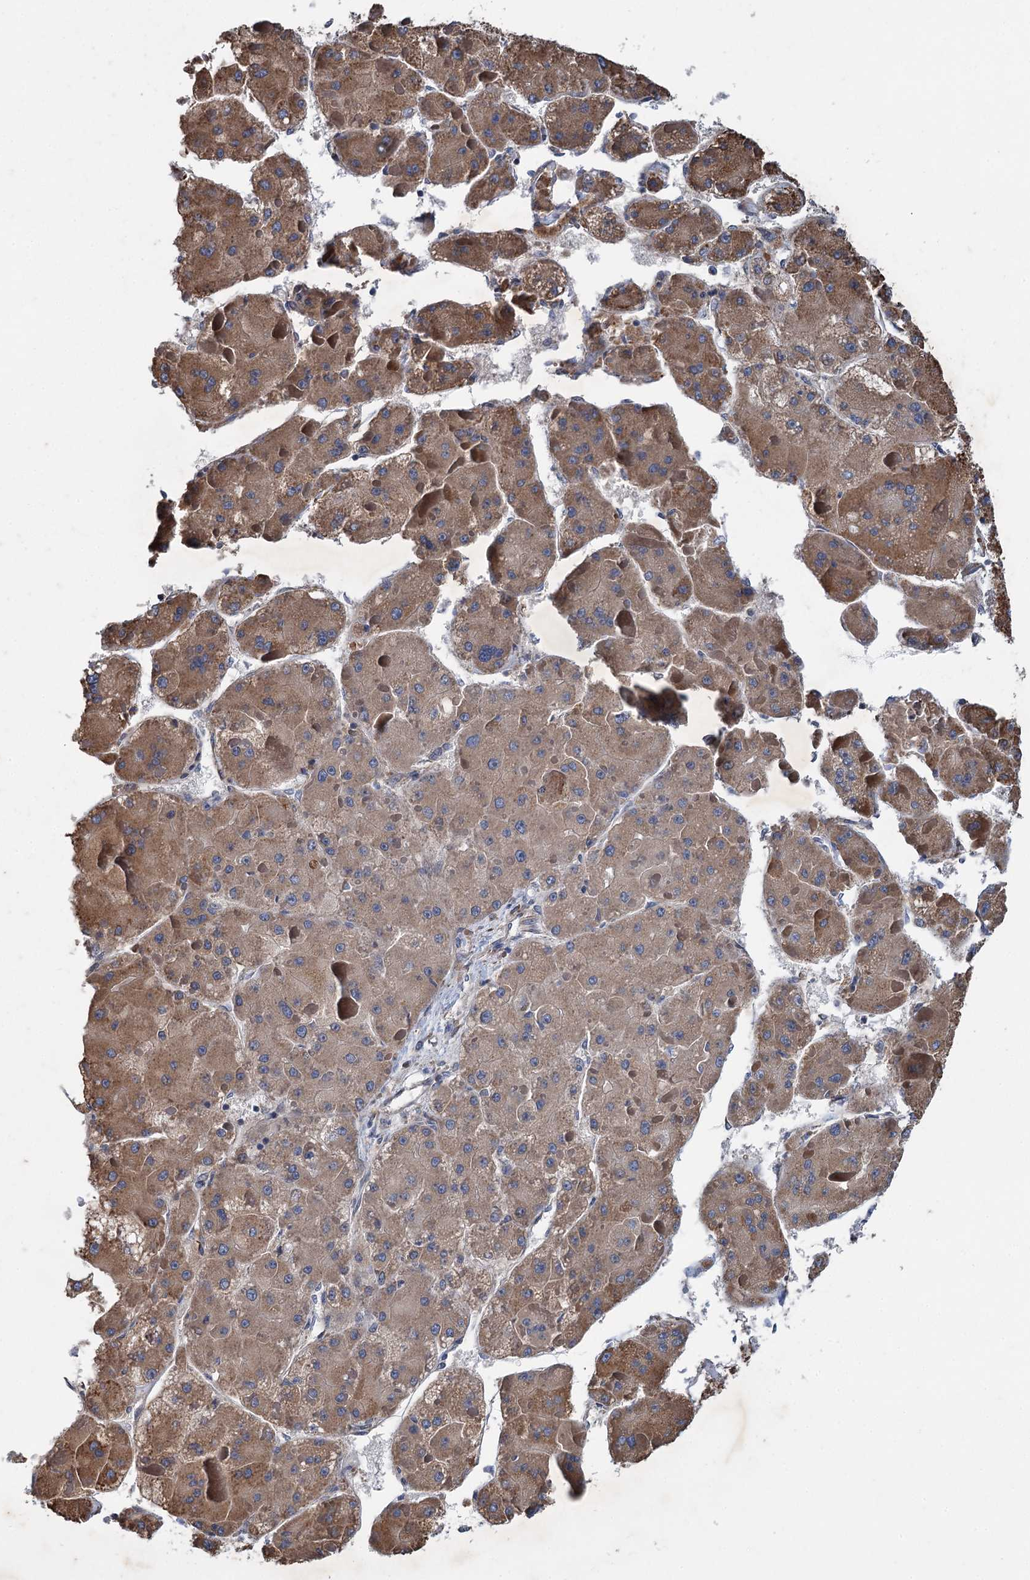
{"staining": {"intensity": "moderate", "quantity": ">75%", "location": "cytoplasmic/membranous"}, "tissue": "liver cancer", "cell_type": "Tumor cells", "image_type": "cancer", "snomed": [{"axis": "morphology", "description": "Carcinoma, Hepatocellular, NOS"}, {"axis": "topography", "description": "Liver"}], "caption": "Immunohistochemistry (IHC) histopathology image of neoplastic tissue: human liver hepatocellular carcinoma stained using immunohistochemistry (IHC) reveals medium levels of moderate protein expression localized specifically in the cytoplasmic/membranous of tumor cells, appearing as a cytoplasmic/membranous brown color.", "gene": "LINS1", "patient": {"sex": "female", "age": 73}}